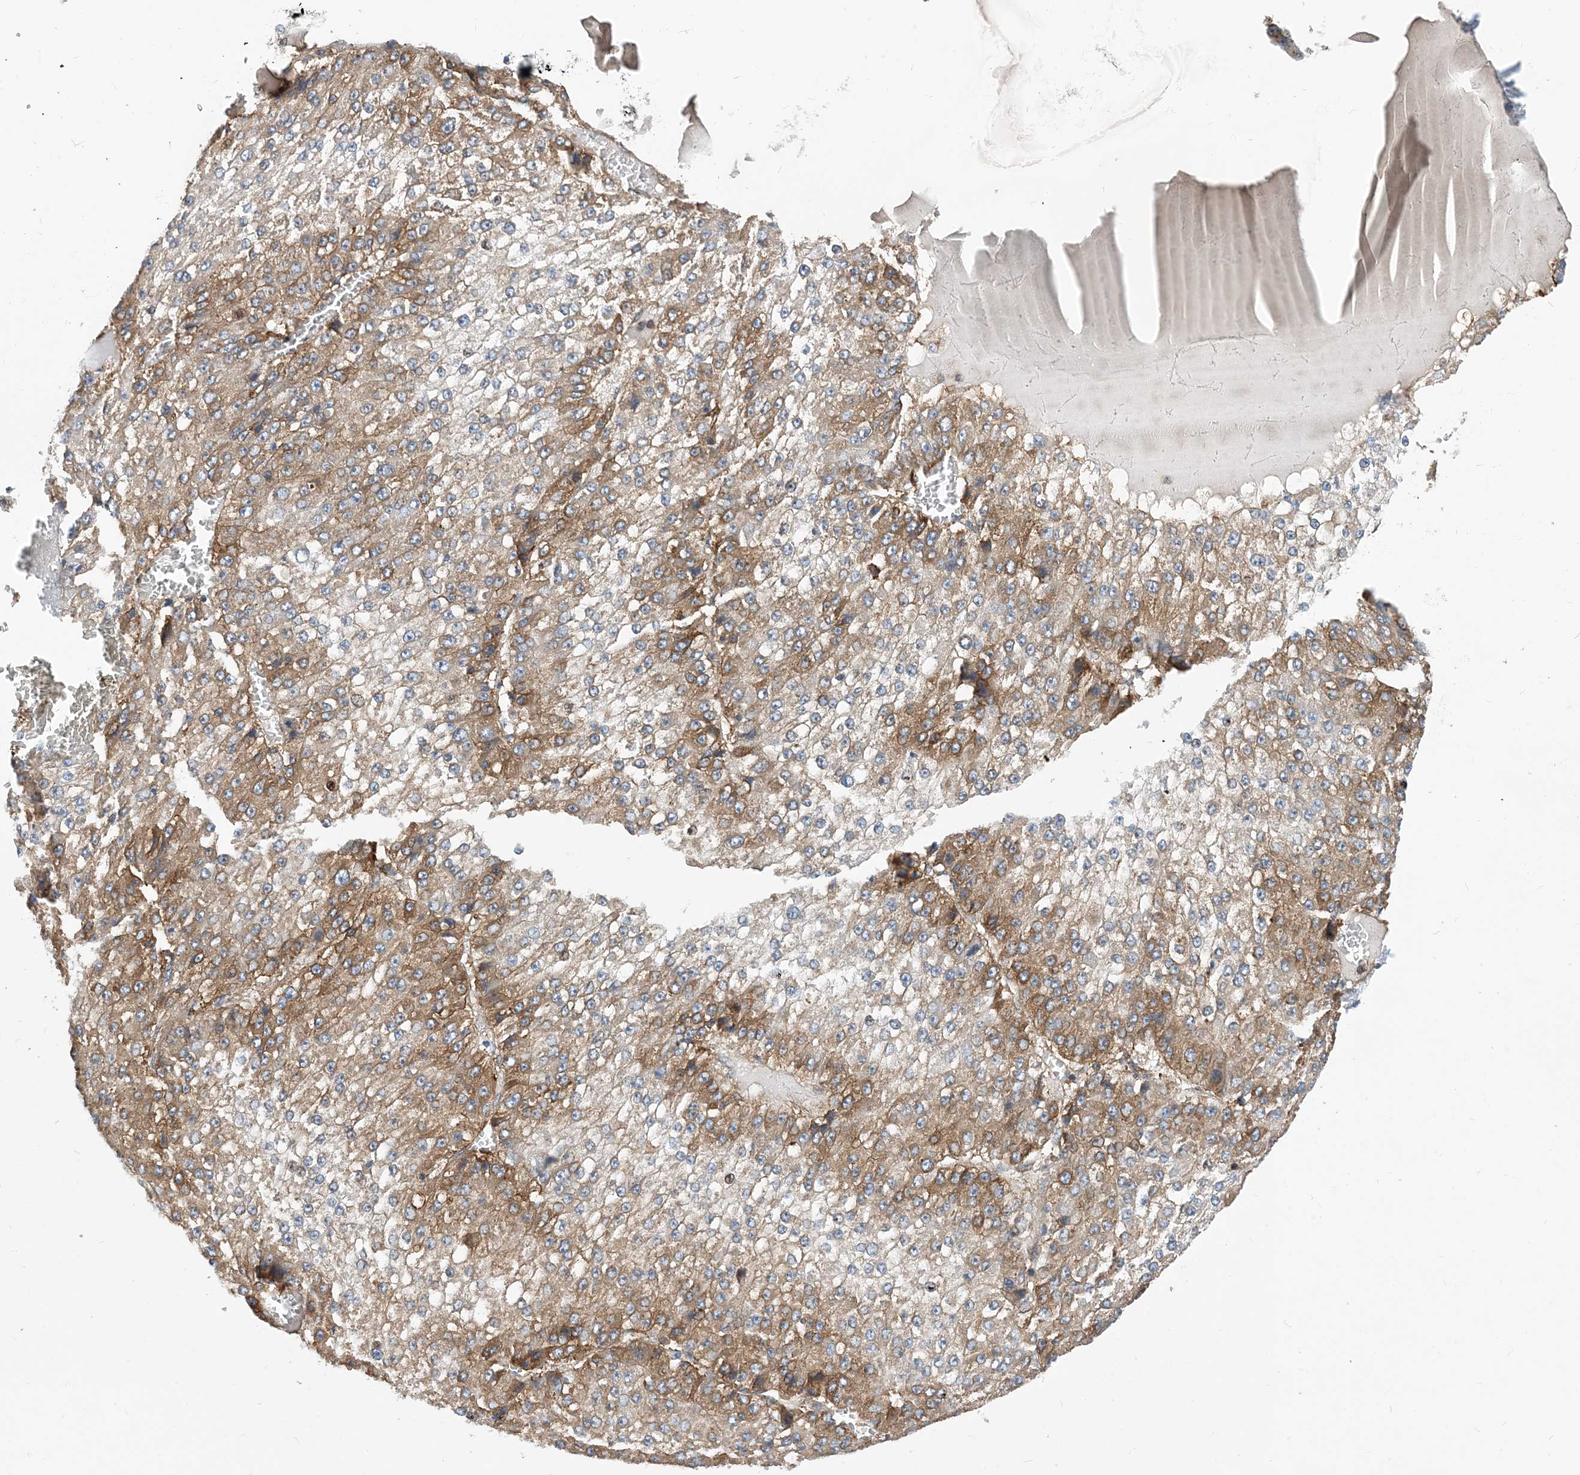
{"staining": {"intensity": "moderate", "quantity": ">75%", "location": "cytoplasmic/membranous"}, "tissue": "liver cancer", "cell_type": "Tumor cells", "image_type": "cancer", "snomed": [{"axis": "morphology", "description": "Carcinoma, Hepatocellular, NOS"}, {"axis": "topography", "description": "Liver"}], "caption": "An image of human hepatocellular carcinoma (liver) stained for a protein demonstrates moderate cytoplasmic/membranous brown staining in tumor cells.", "gene": "DYNC1LI1", "patient": {"sex": "female", "age": 73}}